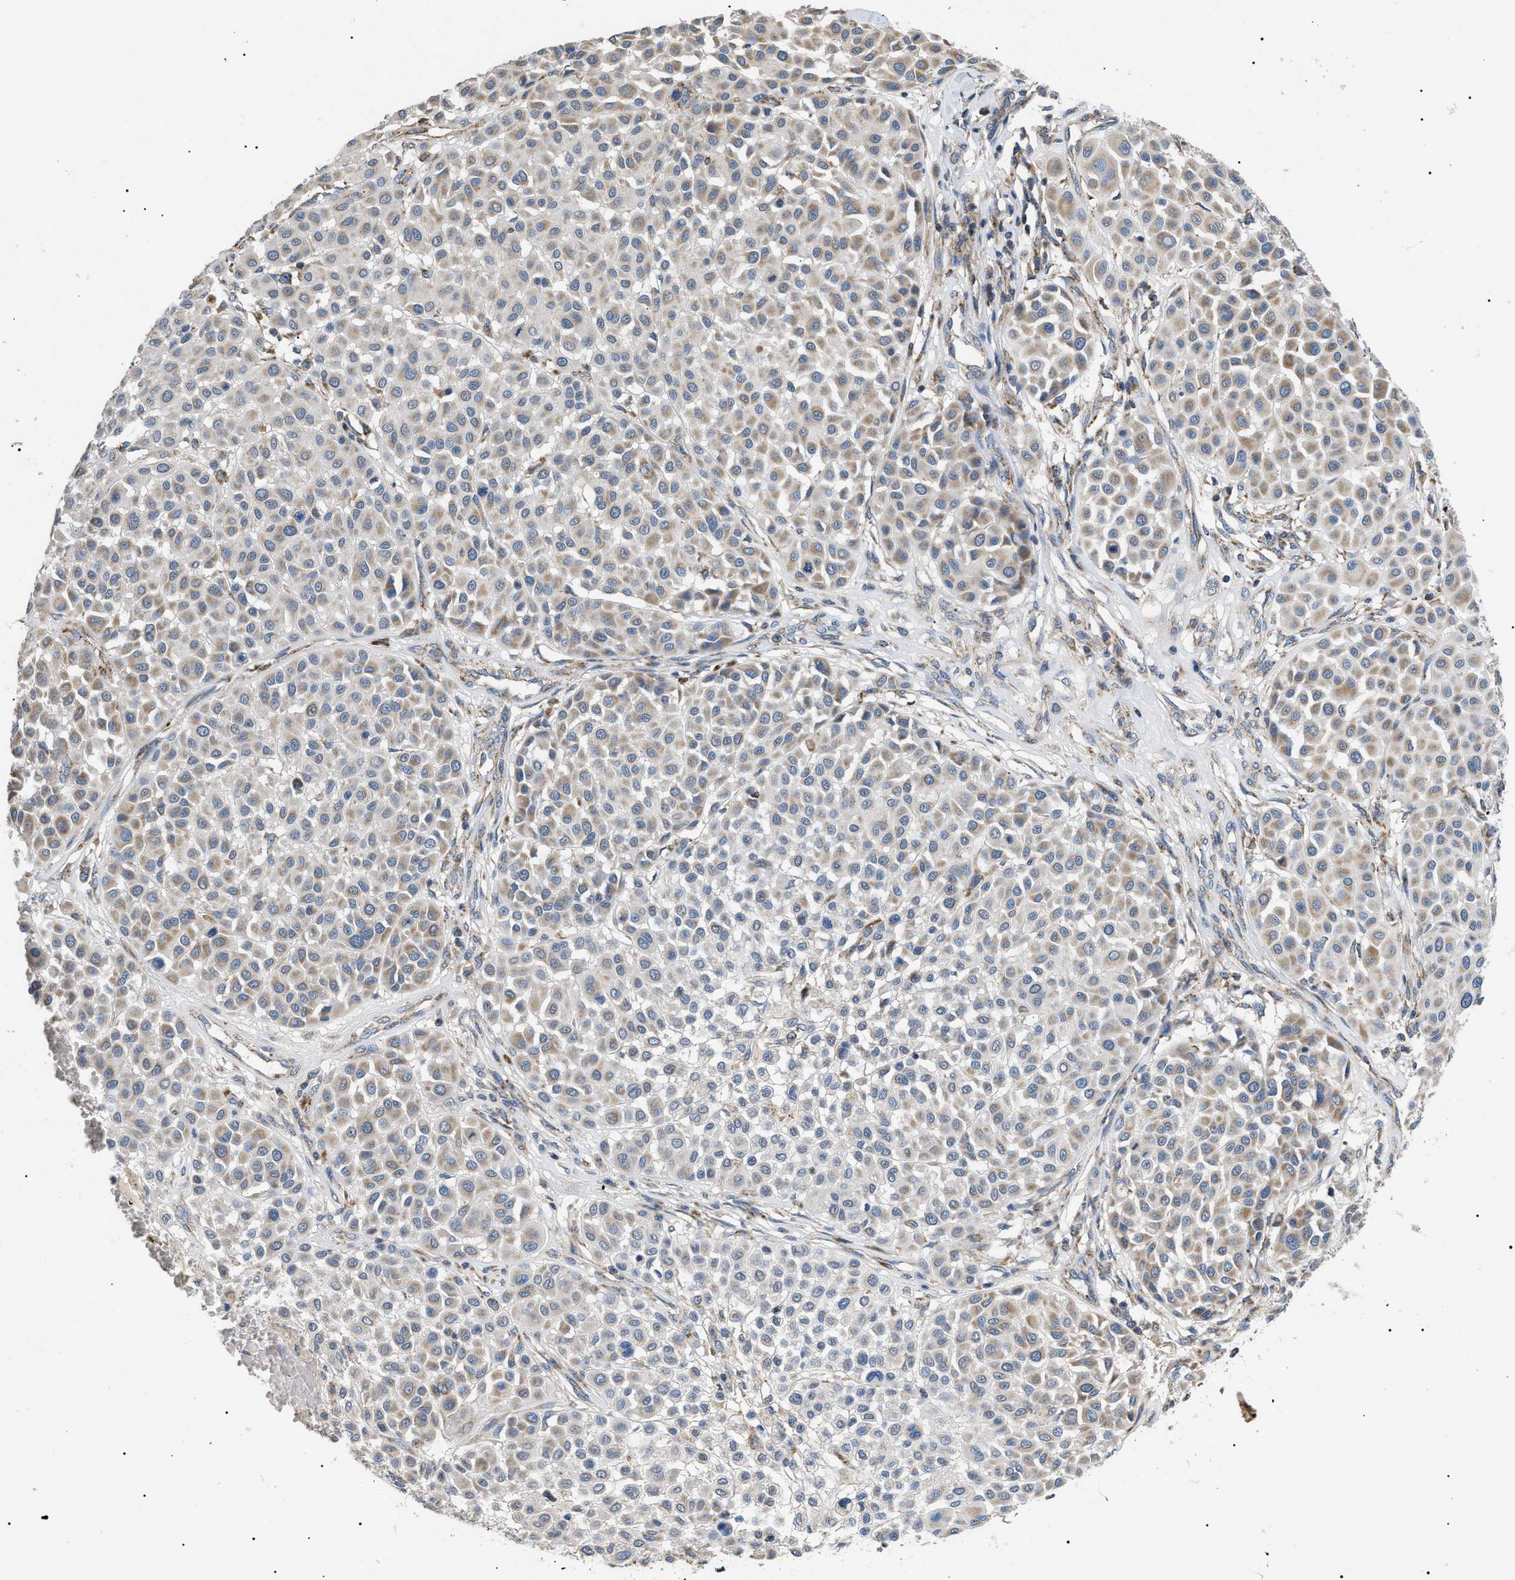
{"staining": {"intensity": "weak", "quantity": "25%-75%", "location": "cytoplasmic/membranous"}, "tissue": "melanoma", "cell_type": "Tumor cells", "image_type": "cancer", "snomed": [{"axis": "morphology", "description": "Malignant melanoma, Metastatic site"}, {"axis": "topography", "description": "Soft tissue"}], "caption": "An image of human malignant melanoma (metastatic site) stained for a protein exhibits weak cytoplasmic/membranous brown staining in tumor cells.", "gene": "TOMM6", "patient": {"sex": "male", "age": 41}}